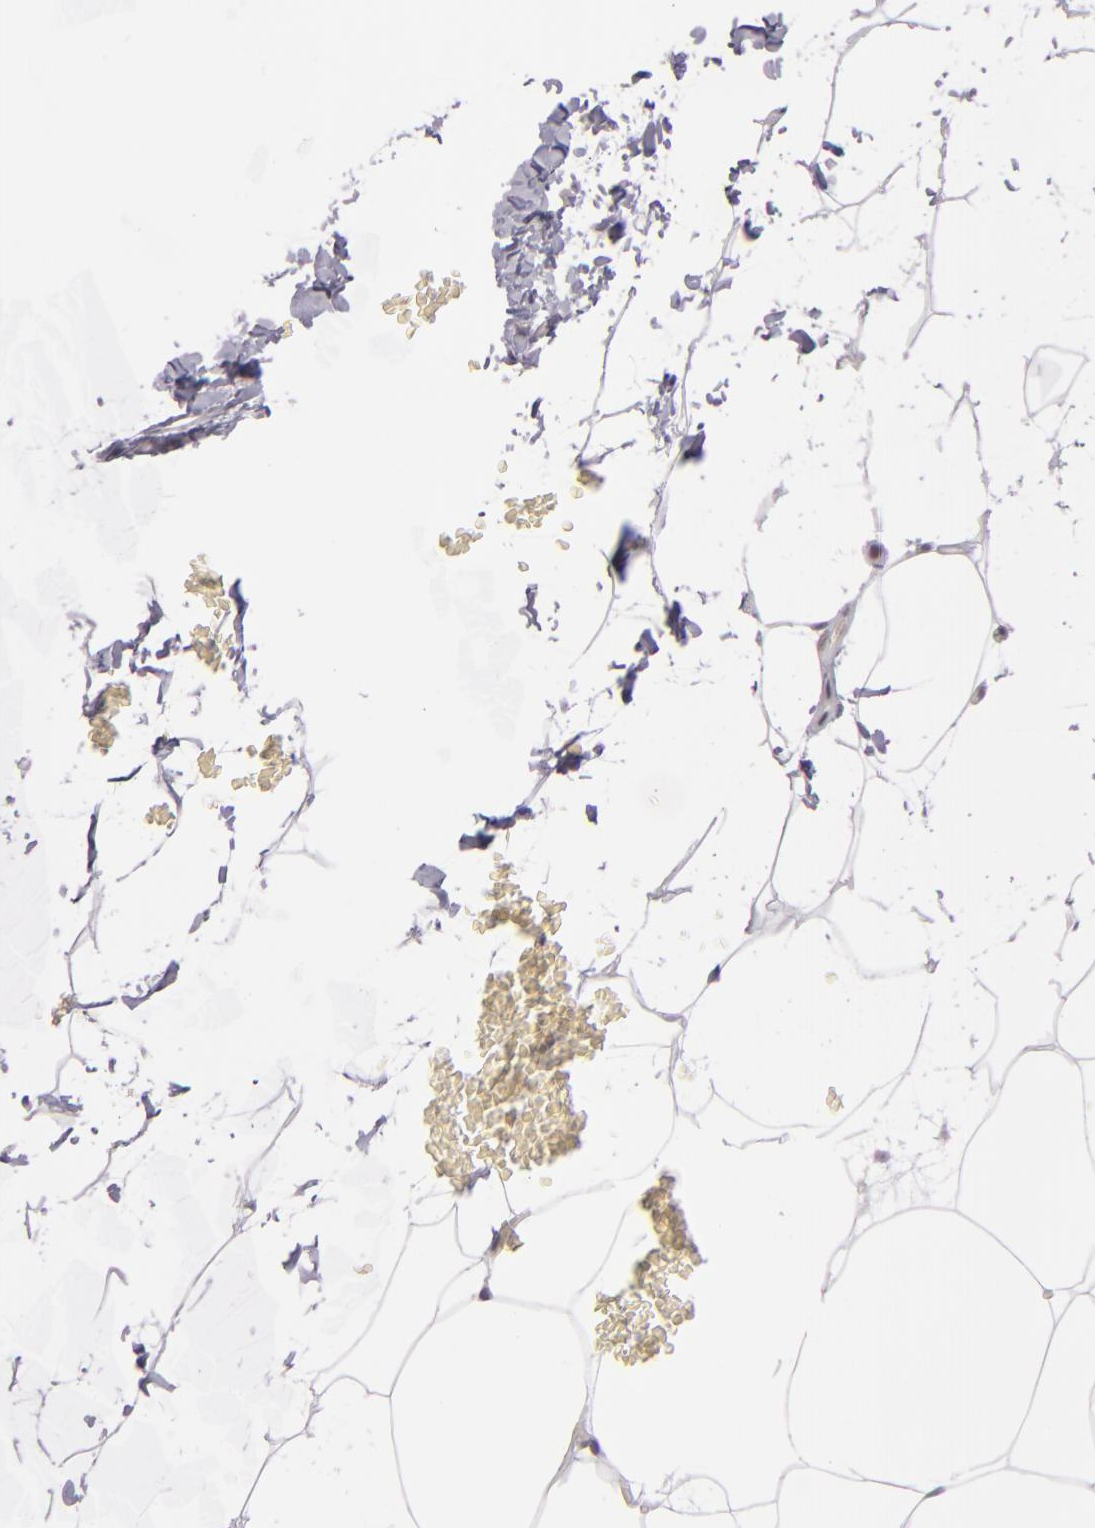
{"staining": {"intensity": "negative", "quantity": "none", "location": "none"}, "tissue": "adipose tissue", "cell_type": "Adipocytes", "image_type": "normal", "snomed": [{"axis": "morphology", "description": "Normal tissue, NOS"}, {"axis": "morphology", "description": "Duct carcinoma"}, {"axis": "topography", "description": "Breast"}, {"axis": "topography", "description": "Adipose tissue"}], "caption": "IHC photomicrograph of normal adipose tissue stained for a protein (brown), which exhibits no positivity in adipocytes.", "gene": "EMD", "patient": {"sex": "female", "age": 37}}